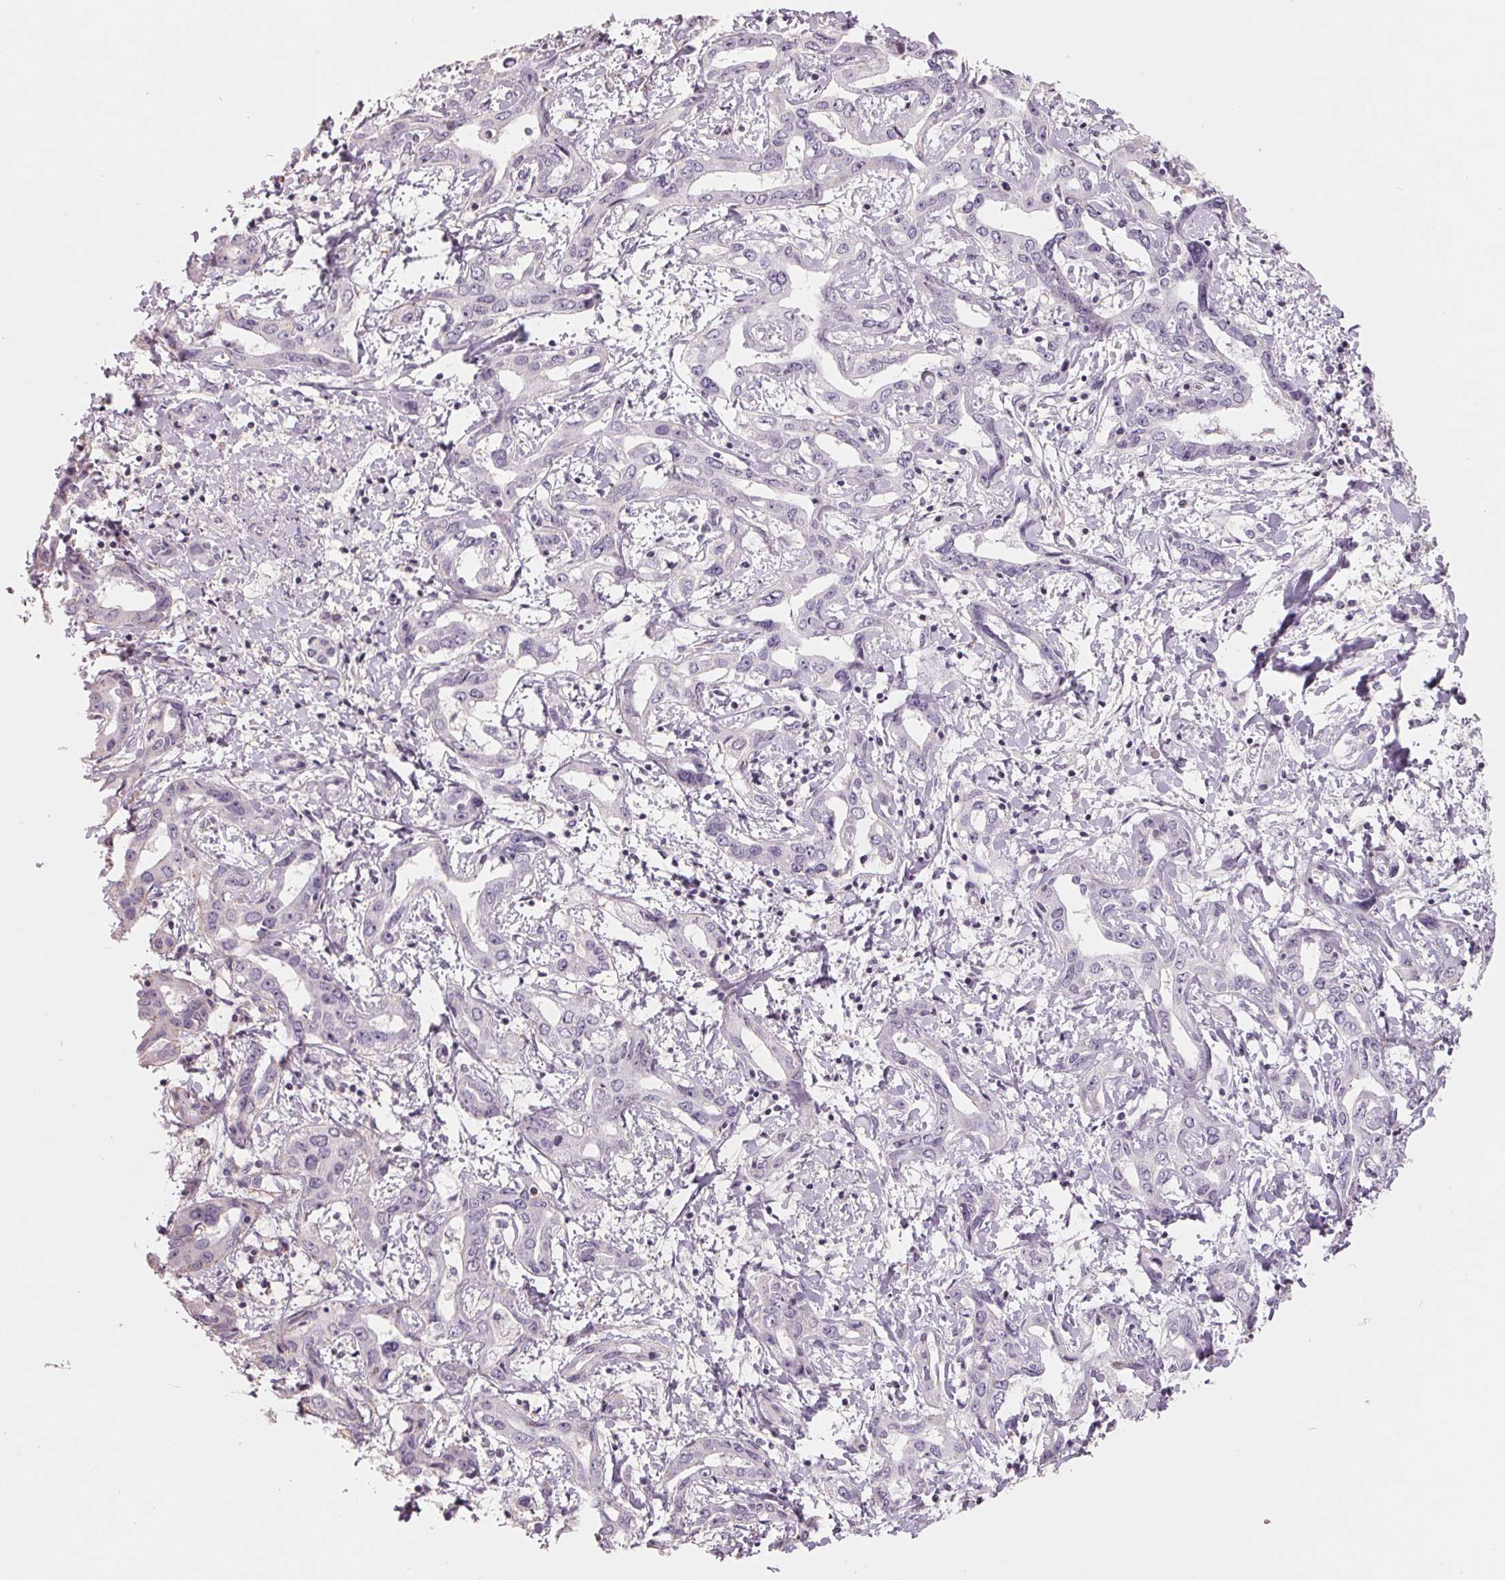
{"staining": {"intensity": "negative", "quantity": "none", "location": "none"}, "tissue": "liver cancer", "cell_type": "Tumor cells", "image_type": "cancer", "snomed": [{"axis": "morphology", "description": "Cholangiocarcinoma"}, {"axis": "topography", "description": "Liver"}], "caption": "Immunohistochemistry histopathology image of liver cancer (cholangiocarcinoma) stained for a protein (brown), which reveals no positivity in tumor cells.", "gene": "FTCD", "patient": {"sex": "male", "age": 59}}